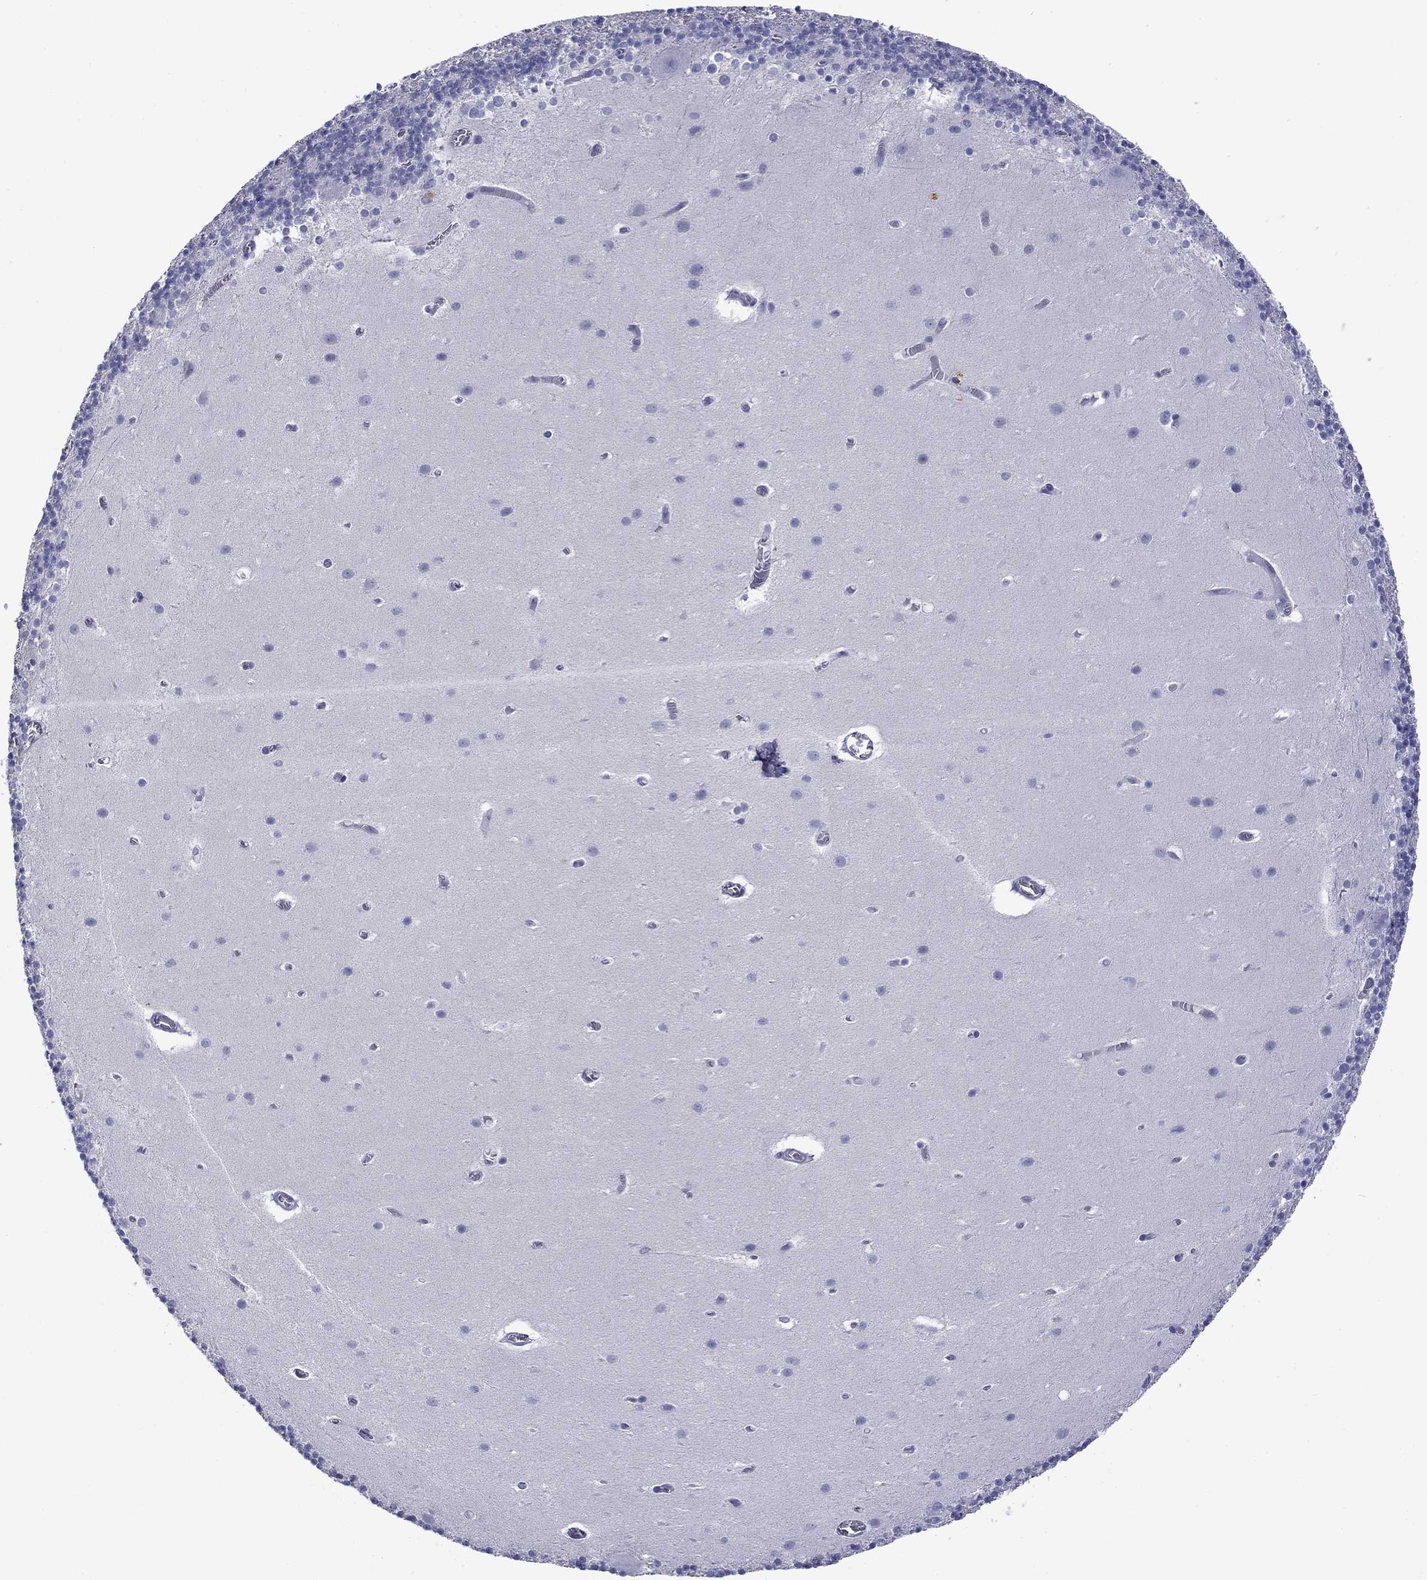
{"staining": {"intensity": "negative", "quantity": "none", "location": "none"}, "tissue": "cerebellum", "cell_type": "Cells in granular layer", "image_type": "normal", "snomed": [{"axis": "morphology", "description": "Normal tissue, NOS"}, {"axis": "topography", "description": "Cerebellum"}], "caption": "Cells in granular layer show no significant protein expression in benign cerebellum. (Brightfield microscopy of DAB immunohistochemistry at high magnification).", "gene": "TCFL5", "patient": {"sex": "male", "age": 70}}